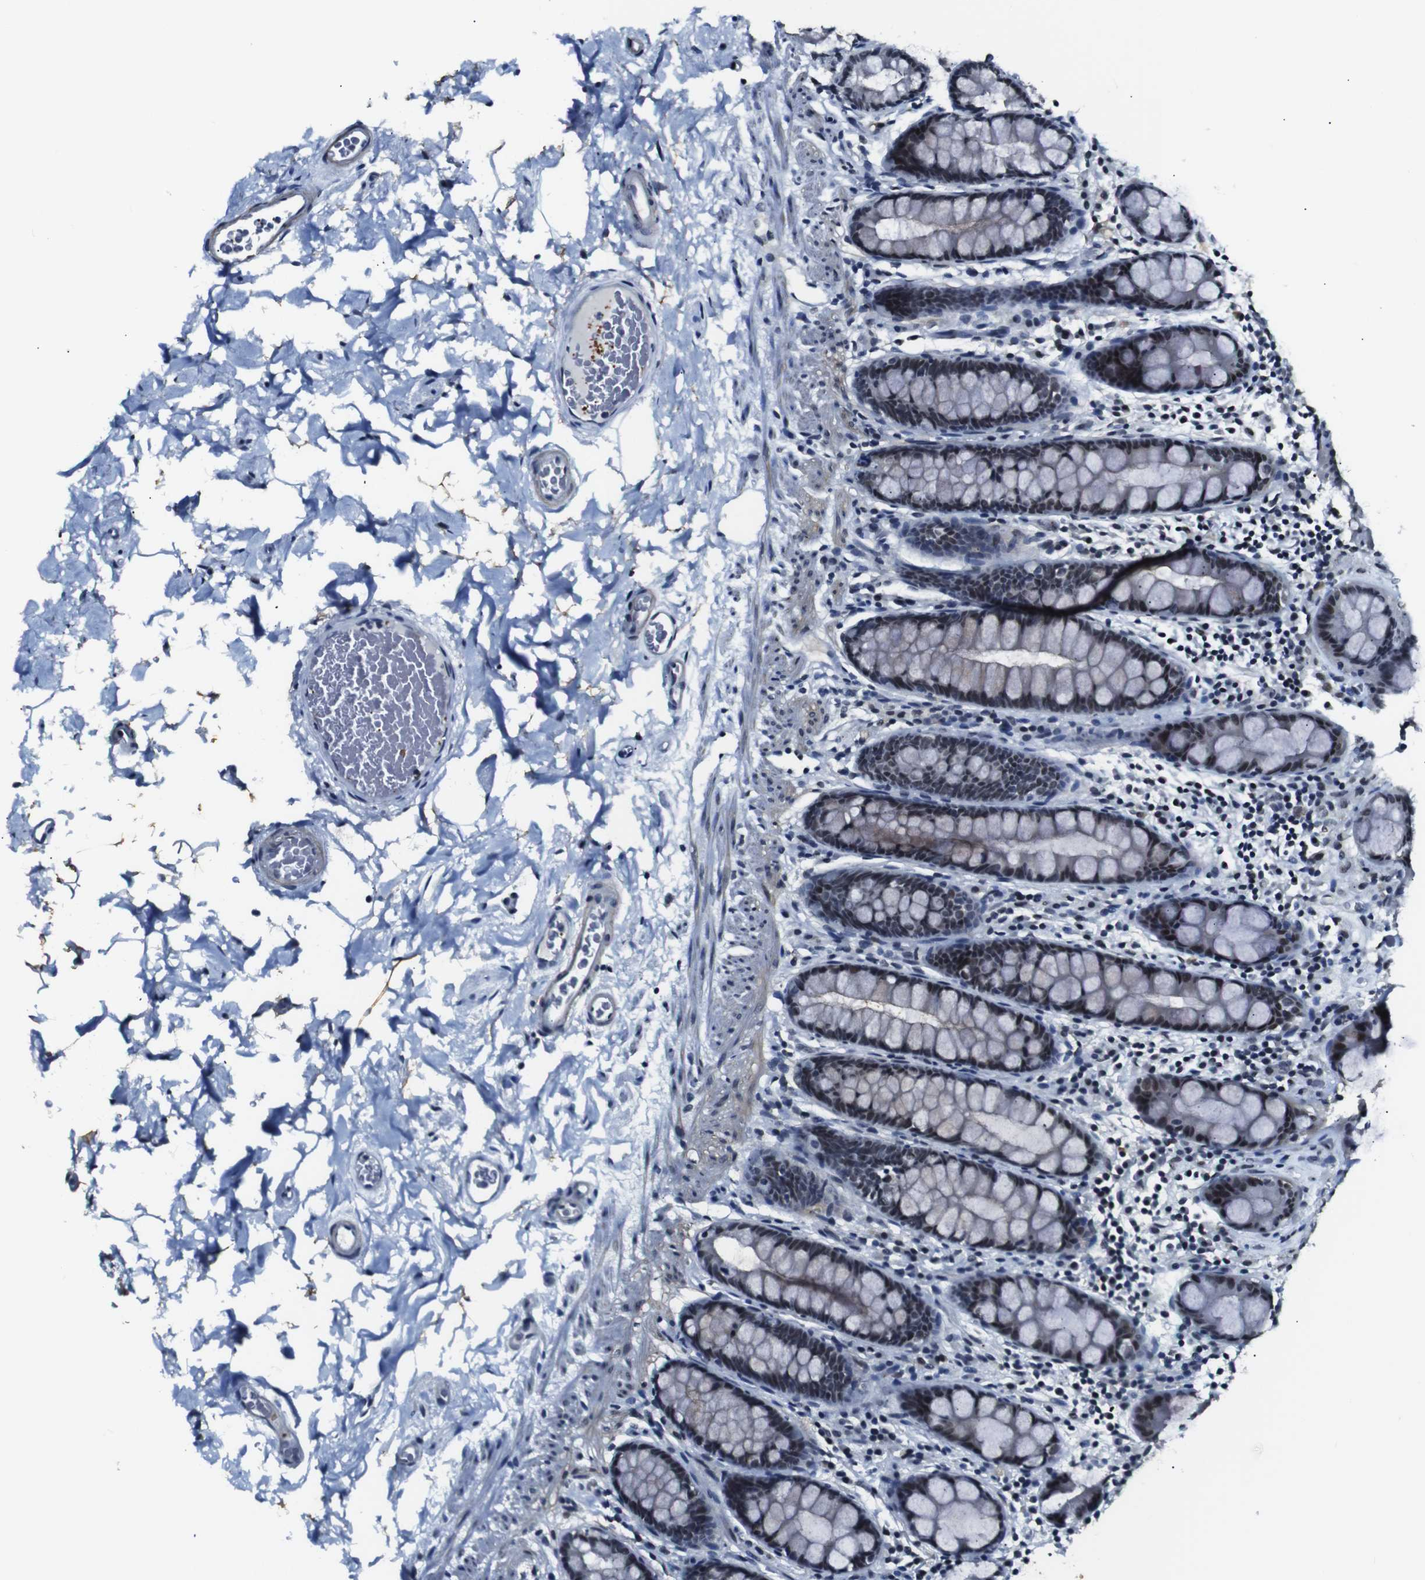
{"staining": {"intensity": "weak", "quantity": "25%-75%", "location": "cytoplasmic/membranous,nuclear"}, "tissue": "colon", "cell_type": "Endothelial cells", "image_type": "normal", "snomed": [{"axis": "morphology", "description": "Normal tissue, NOS"}, {"axis": "topography", "description": "Colon"}], "caption": "This image exhibits unremarkable colon stained with IHC to label a protein in brown. The cytoplasmic/membranous,nuclear of endothelial cells show weak positivity for the protein. Nuclei are counter-stained blue.", "gene": "ILDR2", "patient": {"sex": "female", "age": 80}}